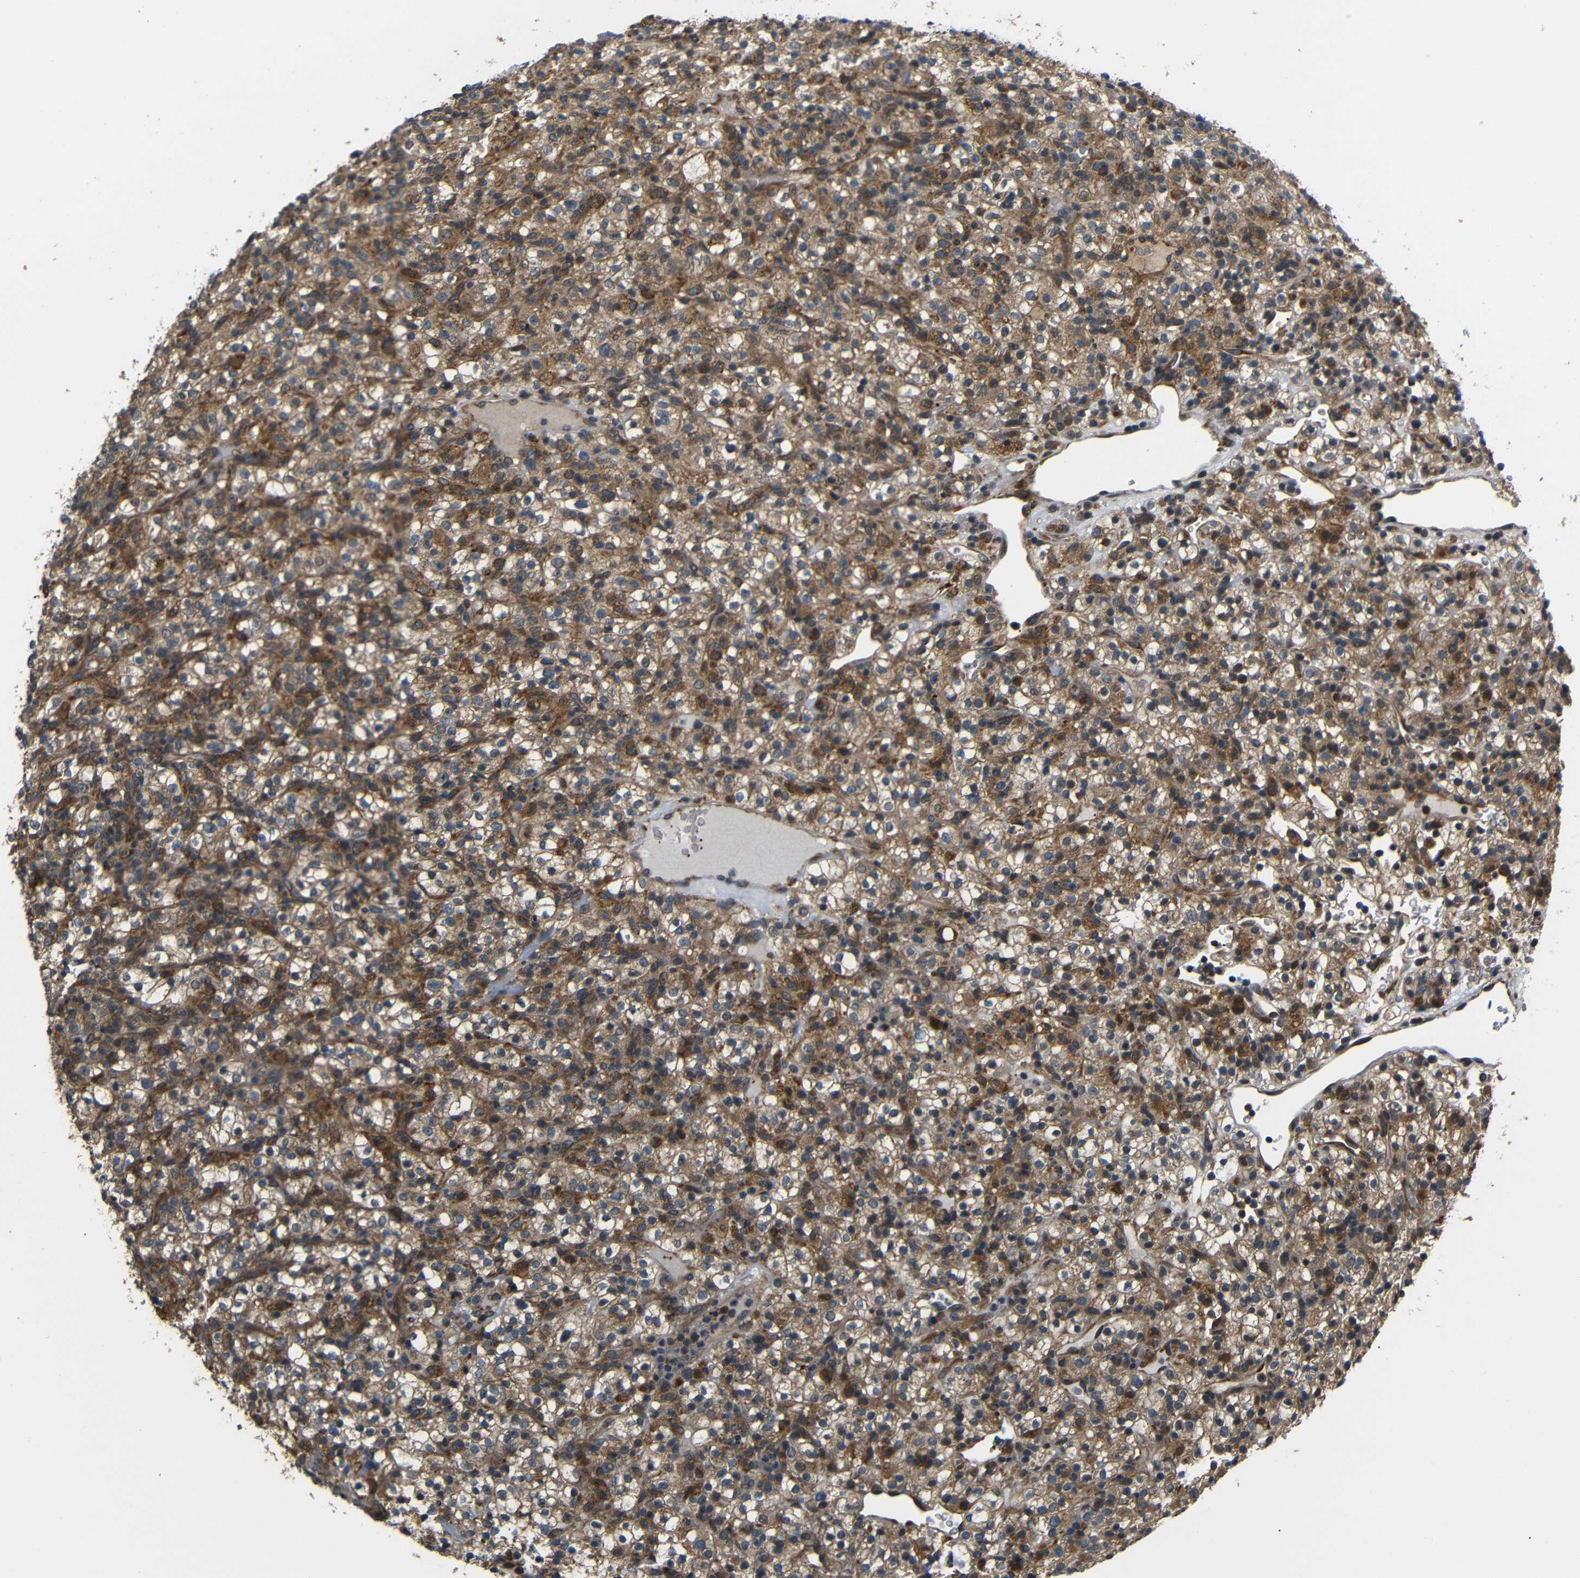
{"staining": {"intensity": "moderate", "quantity": ">75%", "location": "cytoplasmic/membranous"}, "tissue": "renal cancer", "cell_type": "Tumor cells", "image_type": "cancer", "snomed": [{"axis": "morphology", "description": "Normal tissue, NOS"}, {"axis": "morphology", "description": "Adenocarcinoma, NOS"}, {"axis": "topography", "description": "Kidney"}], "caption": "Immunohistochemical staining of renal adenocarcinoma displays medium levels of moderate cytoplasmic/membranous expression in approximately >75% of tumor cells.", "gene": "EPHB2", "patient": {"sex": "female", "age": 72}}